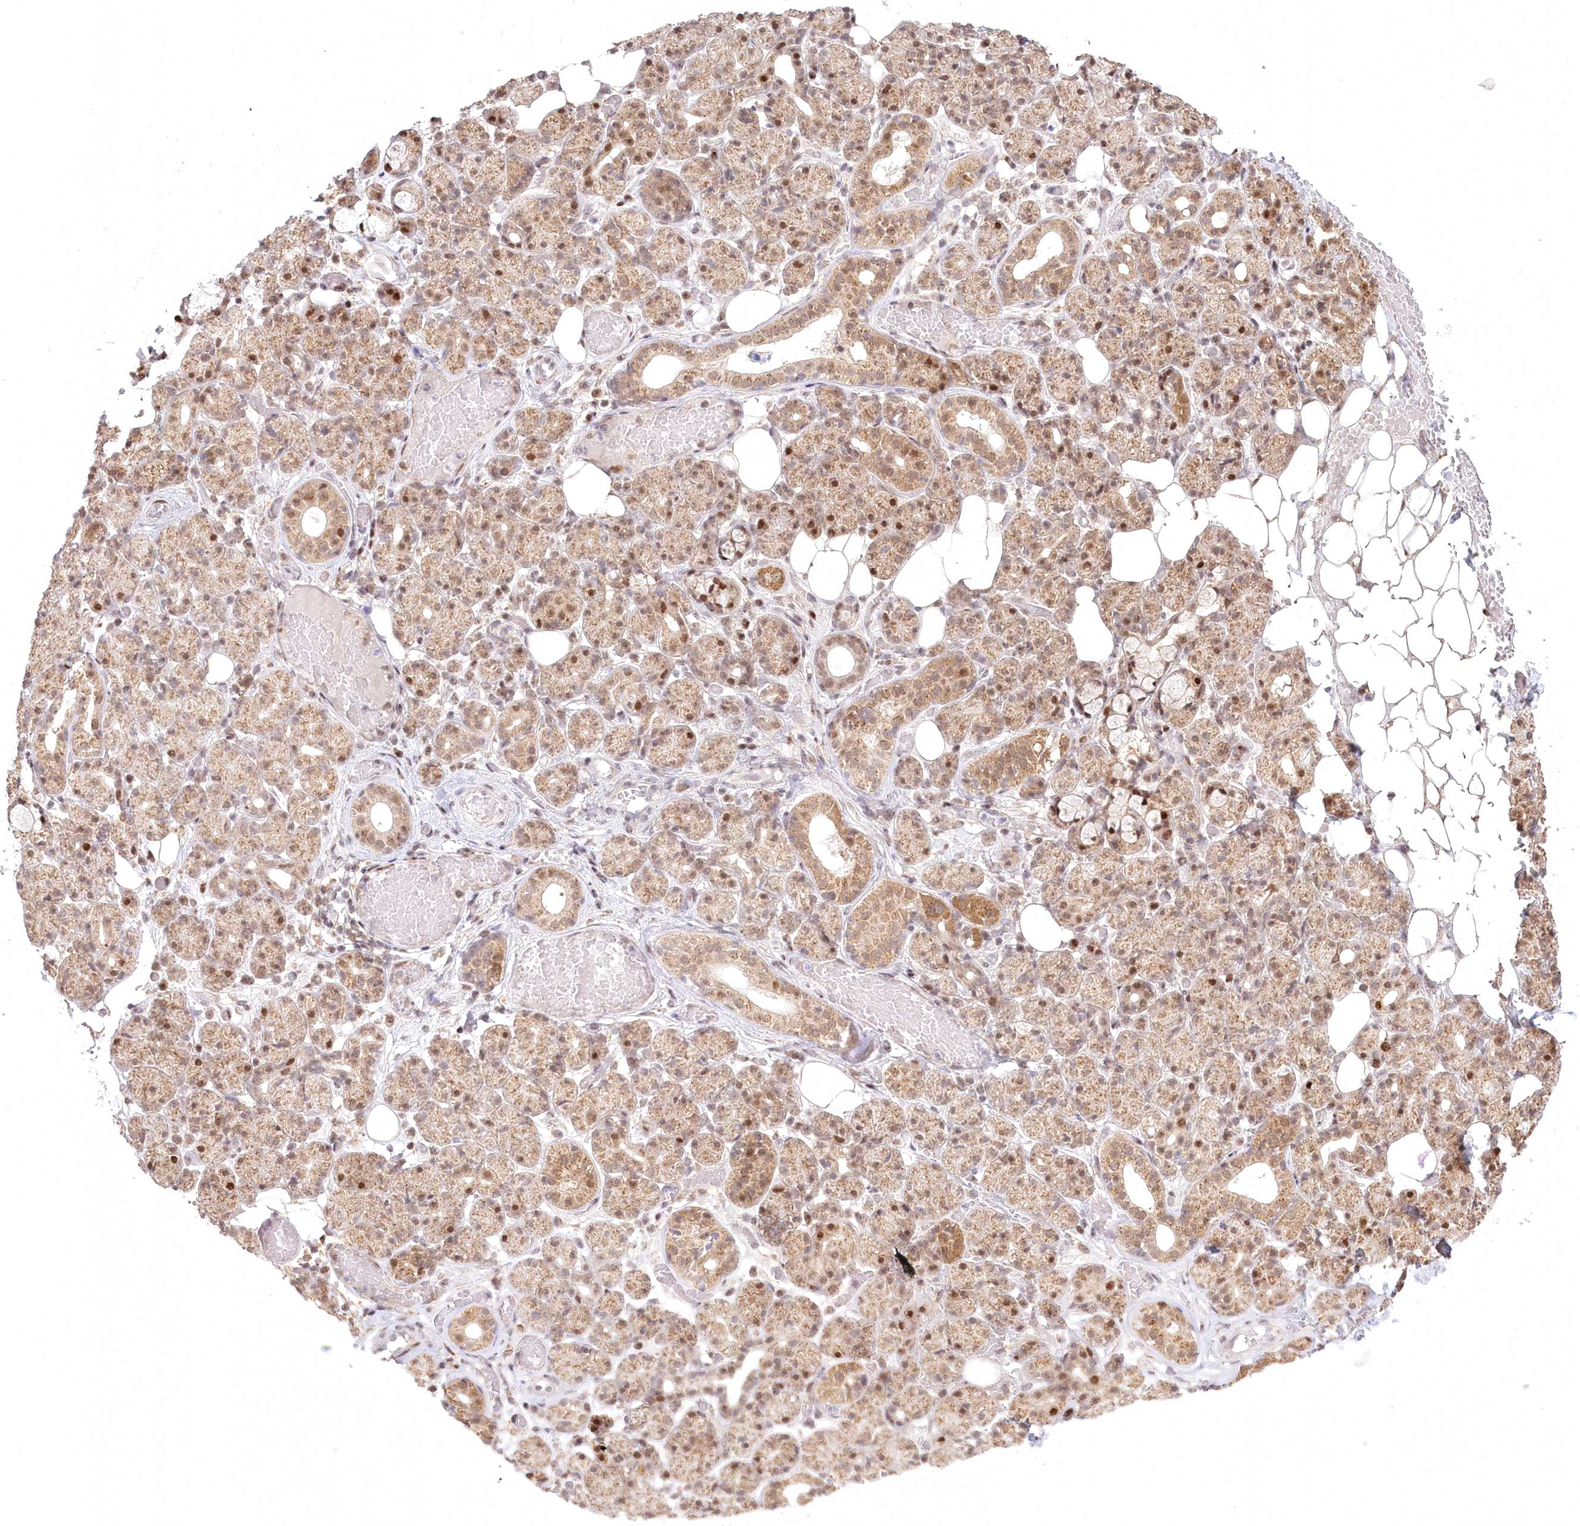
{"staining": {"intensity": "moderate", "quantity": ">75%", "location": "cytoplasmic/membranous,nuclear"}, "tissue": "salivary gland", "cell_type": "Glandular cells", "image_type": "normal", "snomed": [{"axis": "morphology", "description": "Normal tissue, NOS"}, {"axis": "topography", "description": "Salivary gland"}], "caption": "Brown immunohistochemical staining in benign salivary gland shows moderate cytoplasmic/membranous,nuclear staining in about >75% of glandular cells.", "gene": "PYURF", "patient": {"sex": "male", "age": 63}}